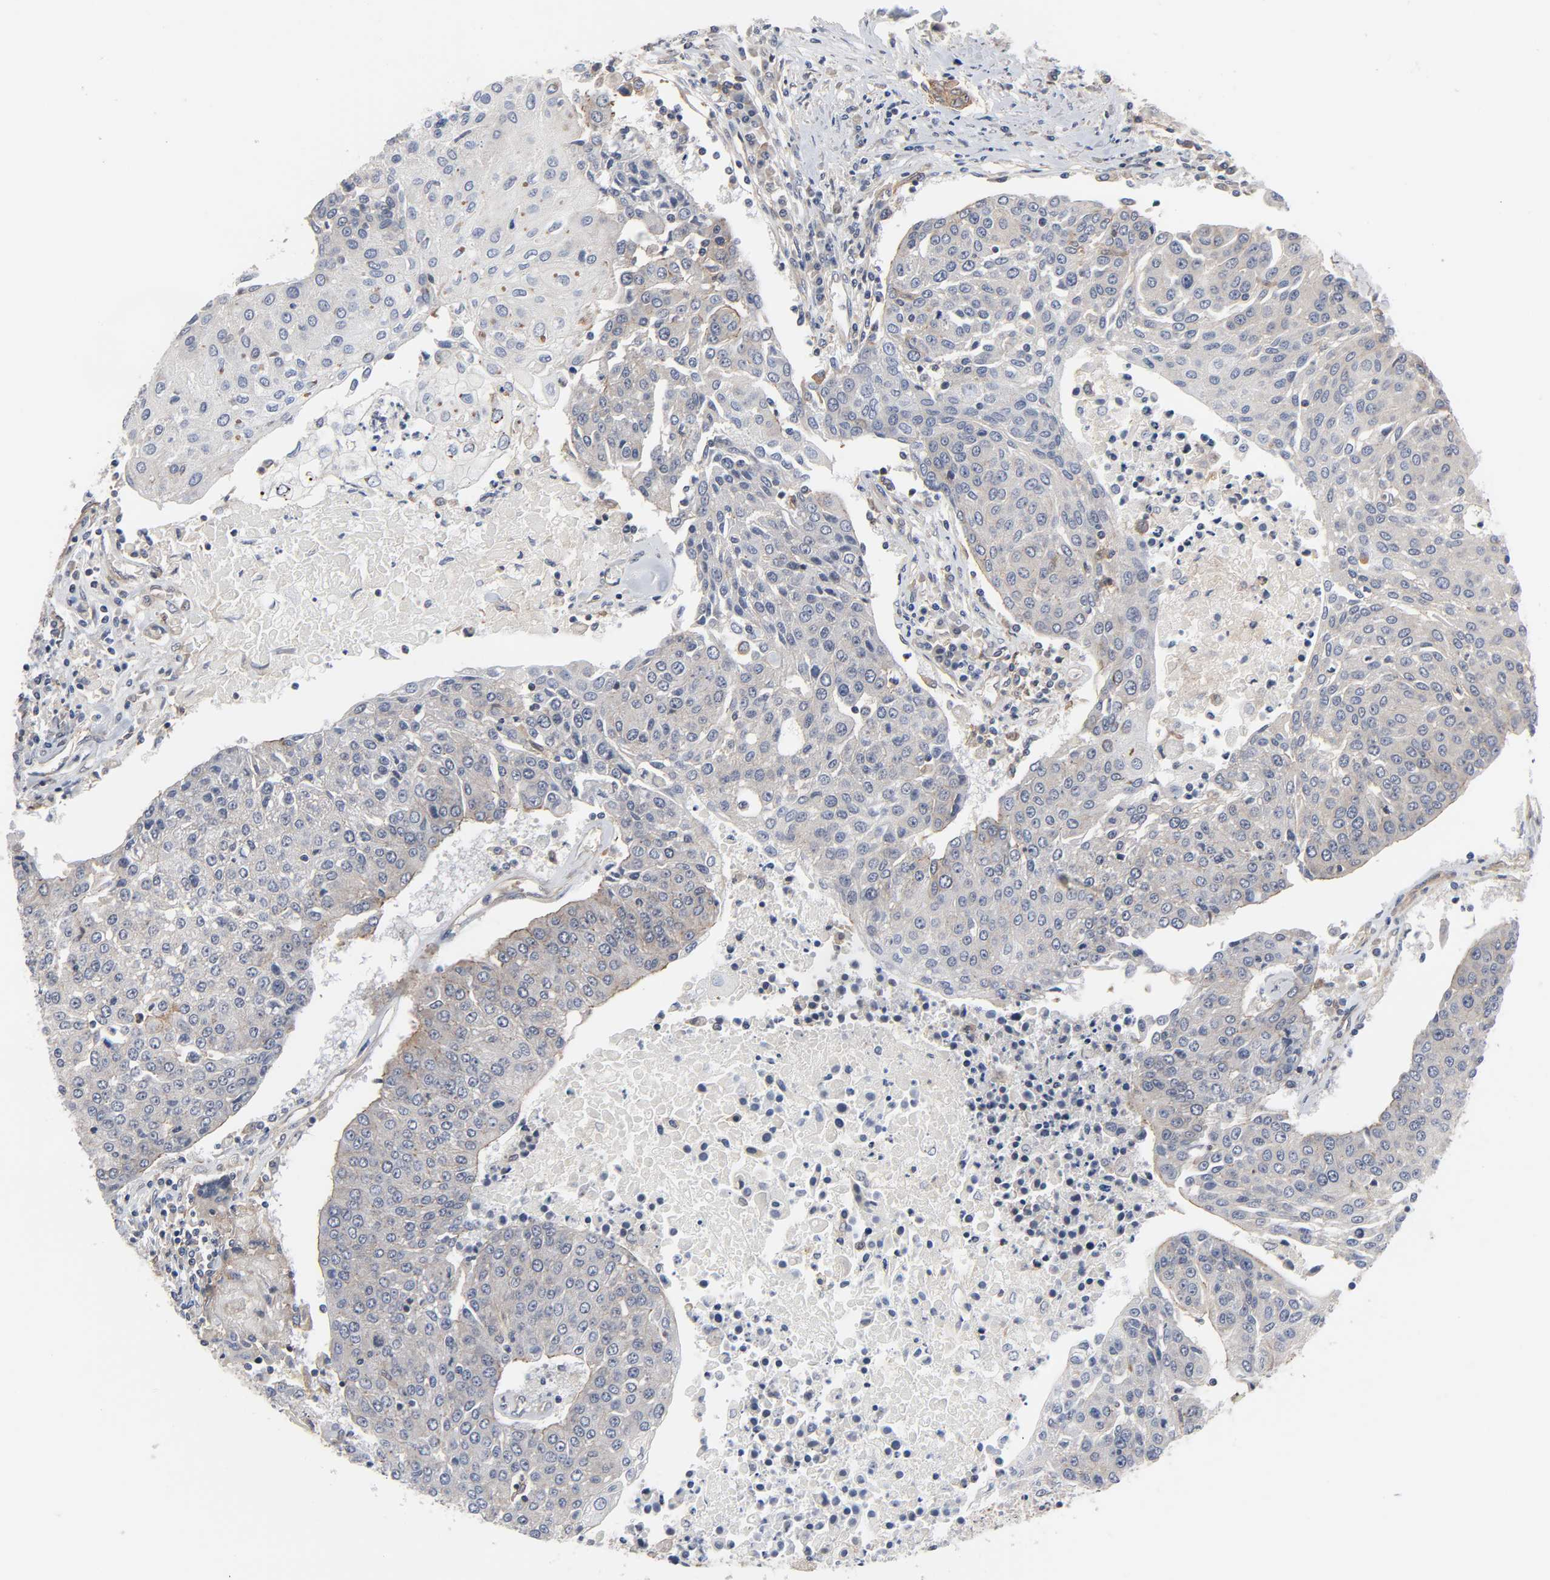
{"staining": {"intensity": "weak", "quantity": "<25%", "location": "cytoplasmic/membranous"}, "tissue": "urothelial cancer", "cell_type": "Tumor cells", "image_type": "cancer", "snomed": [{"axis": "morphology", "description": "Urothelial carcinoma, High grade"}, {"axis": "topography", "description": "Urinary bladder"}], "caption": "Immunohistochemical staining of human urothelial cancer reveals no significant expression in tumor cells. (DAB (3,3'-diaminobenzidine) immunohistochemistry visualized using brightfield microscopy, high magnification).", "gene": "DDX10", "patient": {"sex": "female", "age": 85}}